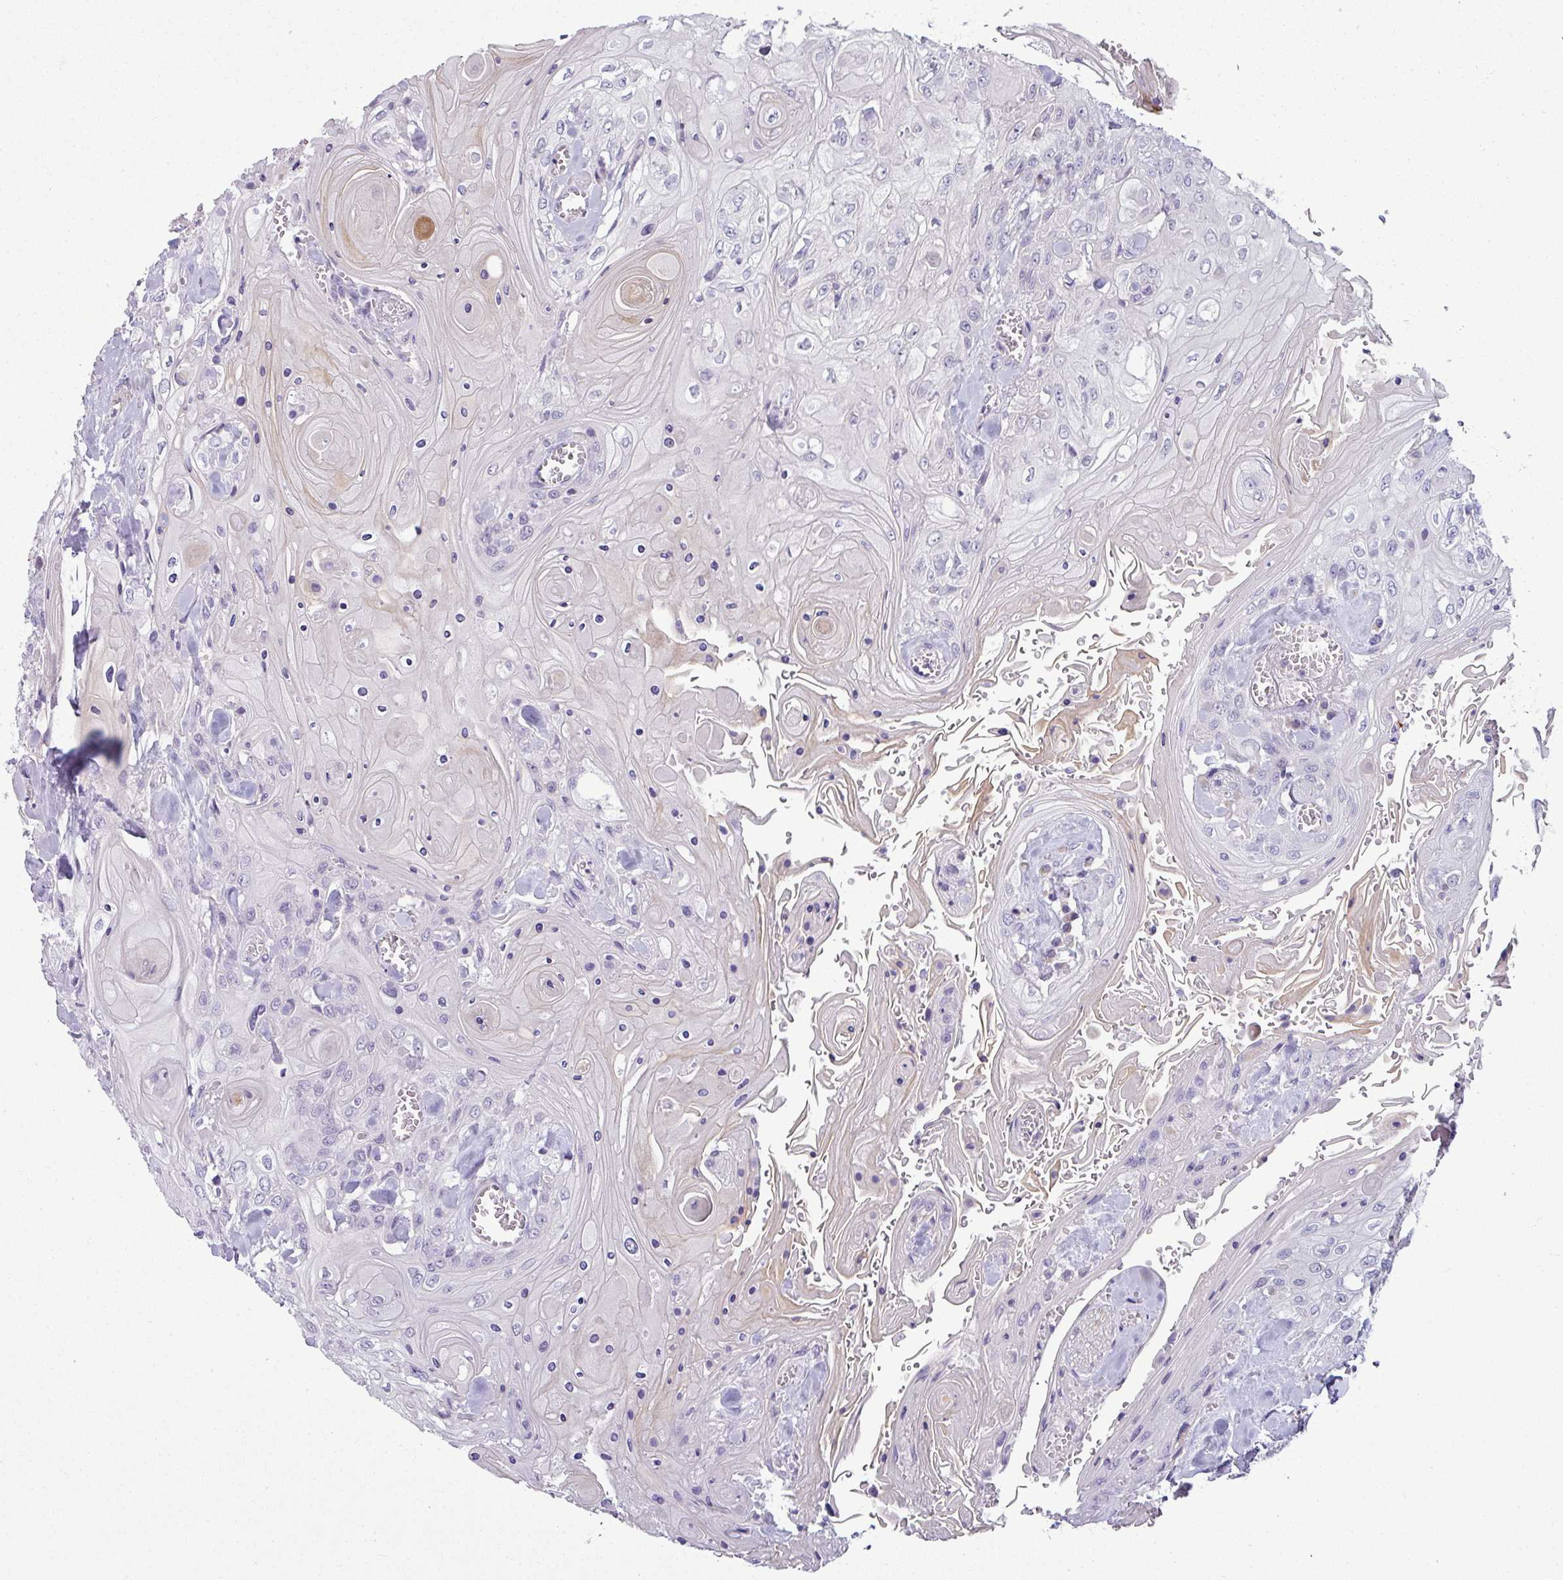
{"staining": {"intensity": "negative", "quantity": "none", "location": "none"}, "tissue": "head and neck cancer", "cell_type": "Tumor cells", "image_type": "cancer", "snomed": [{"axis": "morphology", "description": "Squamous cell carcinoma, NOS"}, {"axis": "topography", "description": "Head-Neck"}], "caption": "Tumor cells are negative for brown protein staining in squamous cell carcinoma (head and neck). (DAB immunohistochemistry (IHC) with hematoxylin counter stain).", "gene": "HBEGF", "patient": {"sex": "female", "age": 43}}